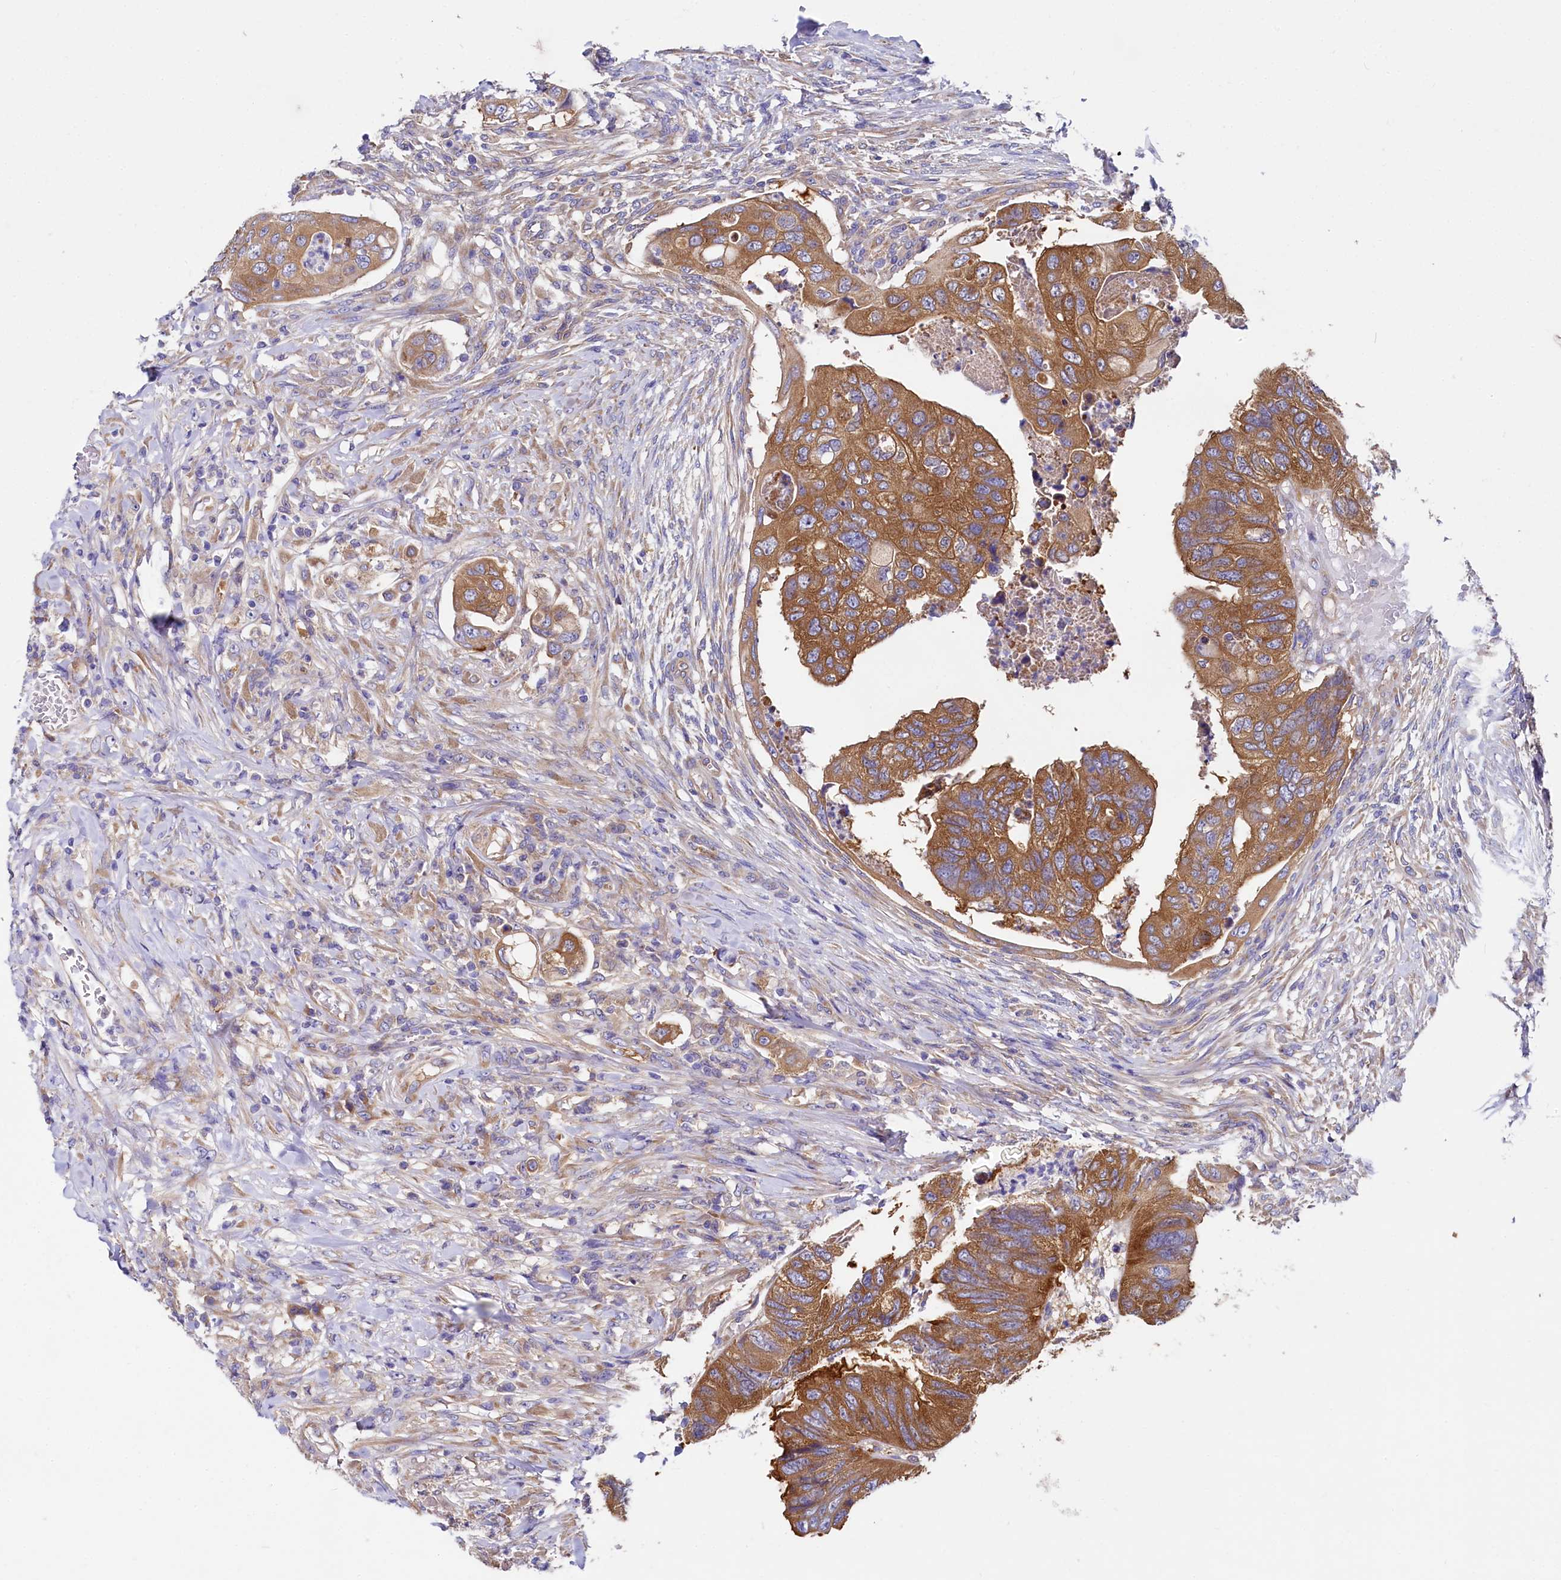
{"staining": {"intensity": "moderate", "quantity": ">75%", "location": "cytoplasmic/membranous"}, "tissue": "colorectal cancer", "cell_type": "Tumor cells", "image_type": "cancer", "snomed": [{"axis": "morphology", "description": "Adenocarcinoma, NOS"}, {"axis": "topography", "description": "Rectum"}], "caption": "The image exhibits a brown stain indicating the presence of a protein in the cytoplasmic/membranous of tumor cells in colorectal cancer.", "gene": "QARS1", "patient": {"sex": "male", "age": 63}}